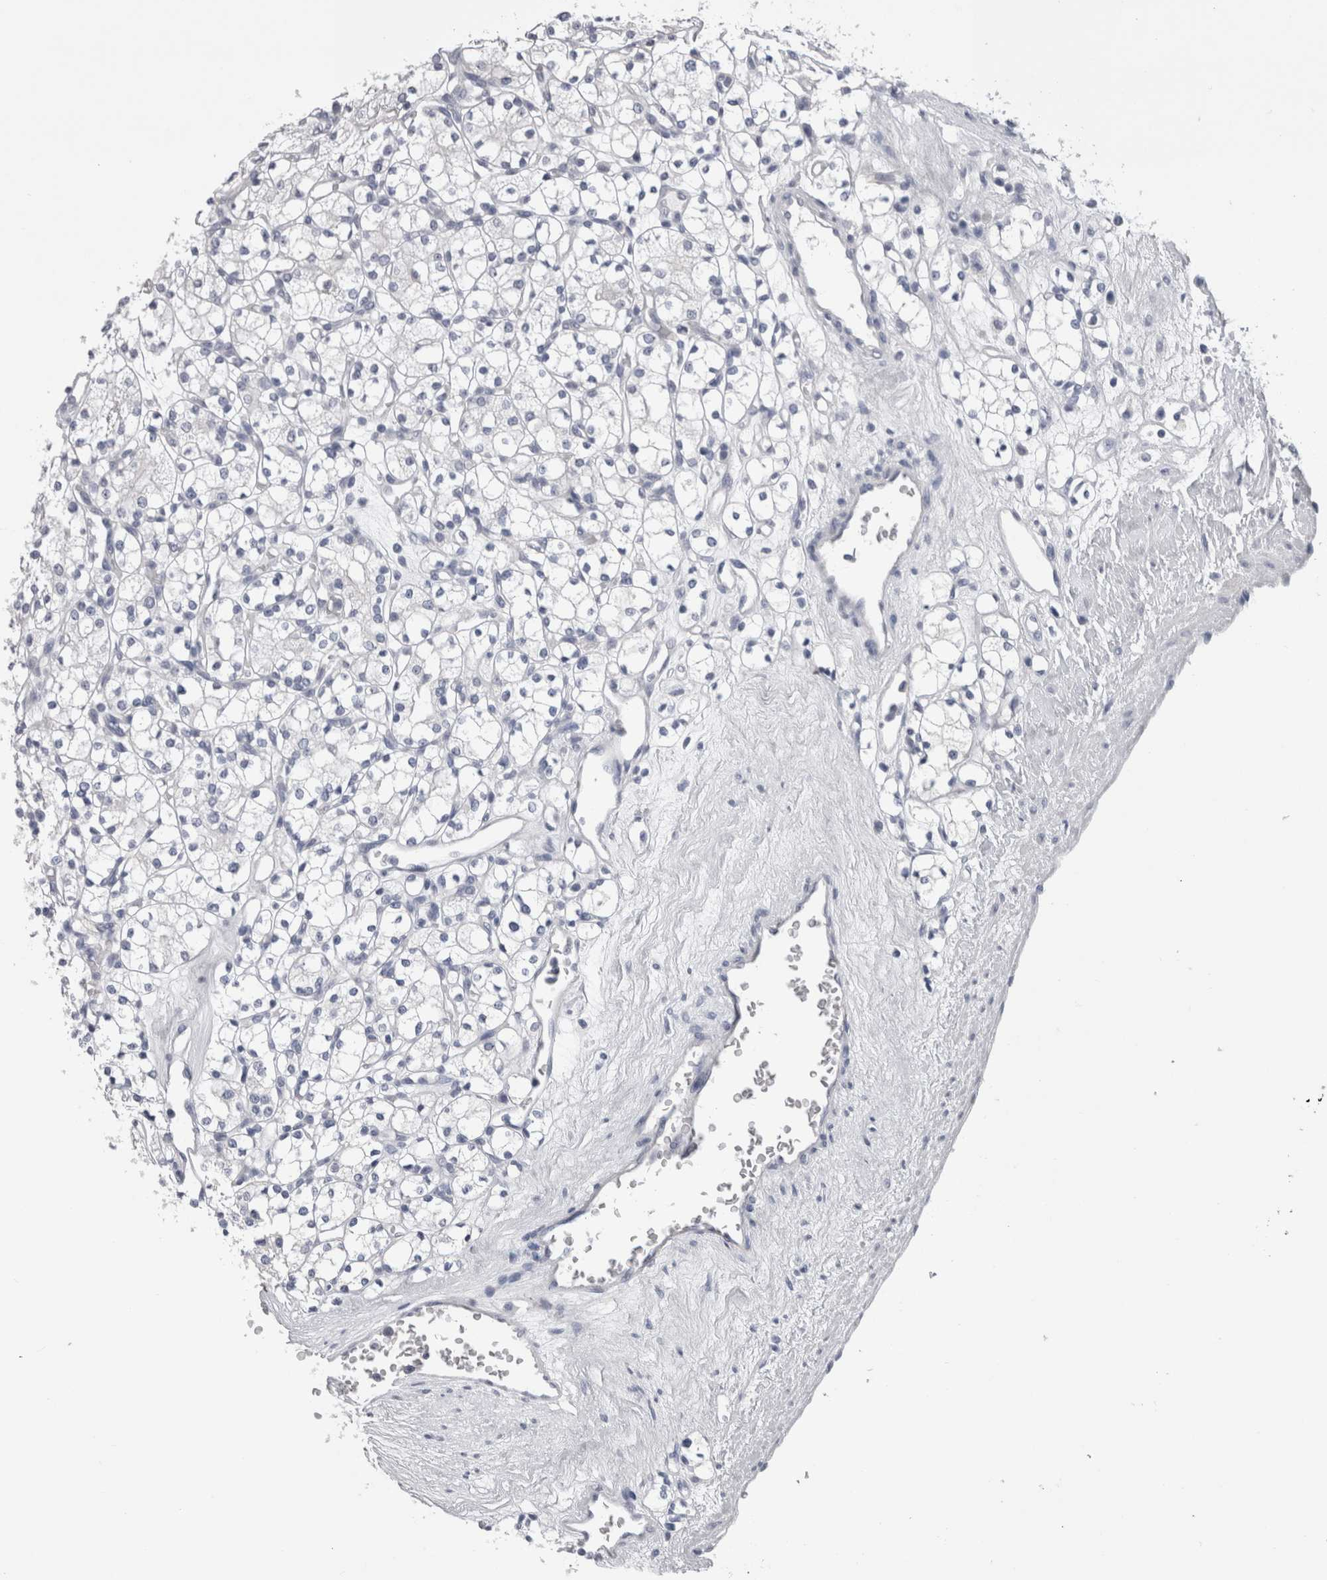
{"staining": {"intensity": "negative", "quantity": "none", "location": "none"}, "tissue": "renal cancer", "cell_type": "Tumor cells", "image_type": "cancer", "snomed": [{"axis": "morphology", "description": "Adenocarcinoma, NOS"}, {"axis": "topography", "description": "Kidney"}], "caption": "Immunohistochemistry histopathology image of human renal adenocarcinoma stained for a protein (brown), which exhibits no staining in tumor cells. (Brightfield microscopy of DAB IHC at high magnification).", "gene": "PWP2", "patient": {"sex": "male", "age": 77}}